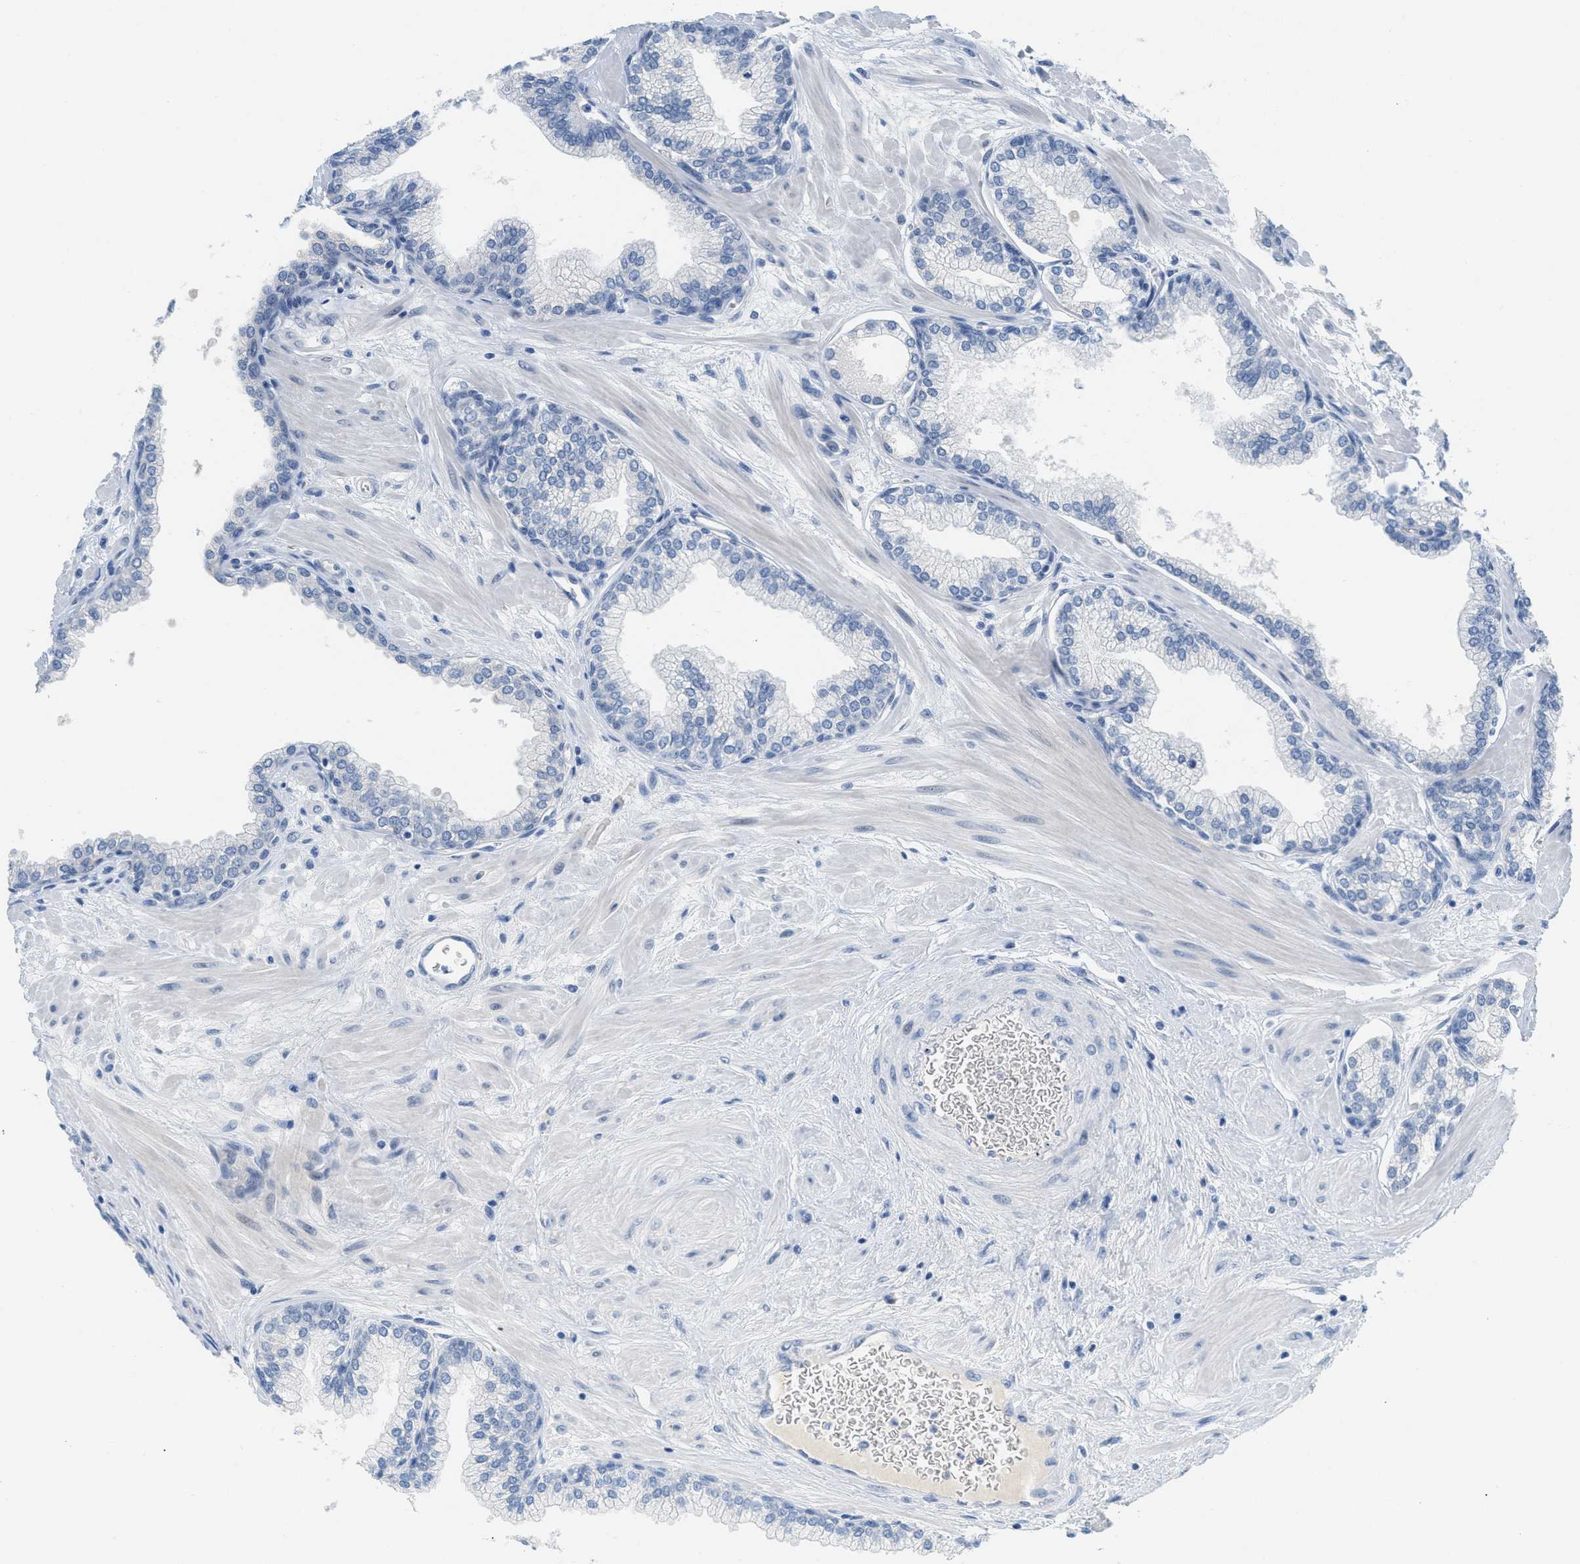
{"staining": {"intensity": "negative", "quantity": "none", "location": "none"}, "tissue": "prostate", "cell_type": "Glandular cells", "image_type": "normal", "snomed": [{"axis": "morphology", "description": "Normal tissue, NOS"}, {"axis": "morphology", "description": "Urothelial carcinoma, Low grade"}, {"axis": "topography", "description": "Urinary bladder"}, {"axis": "topography", "description": "Prostate"}], "caption": "The immunohistochemistry image has no significant staining in glandular cells of prostate.", "gene": "HSF2", "patient": {"sex": "male", "age": 60}}